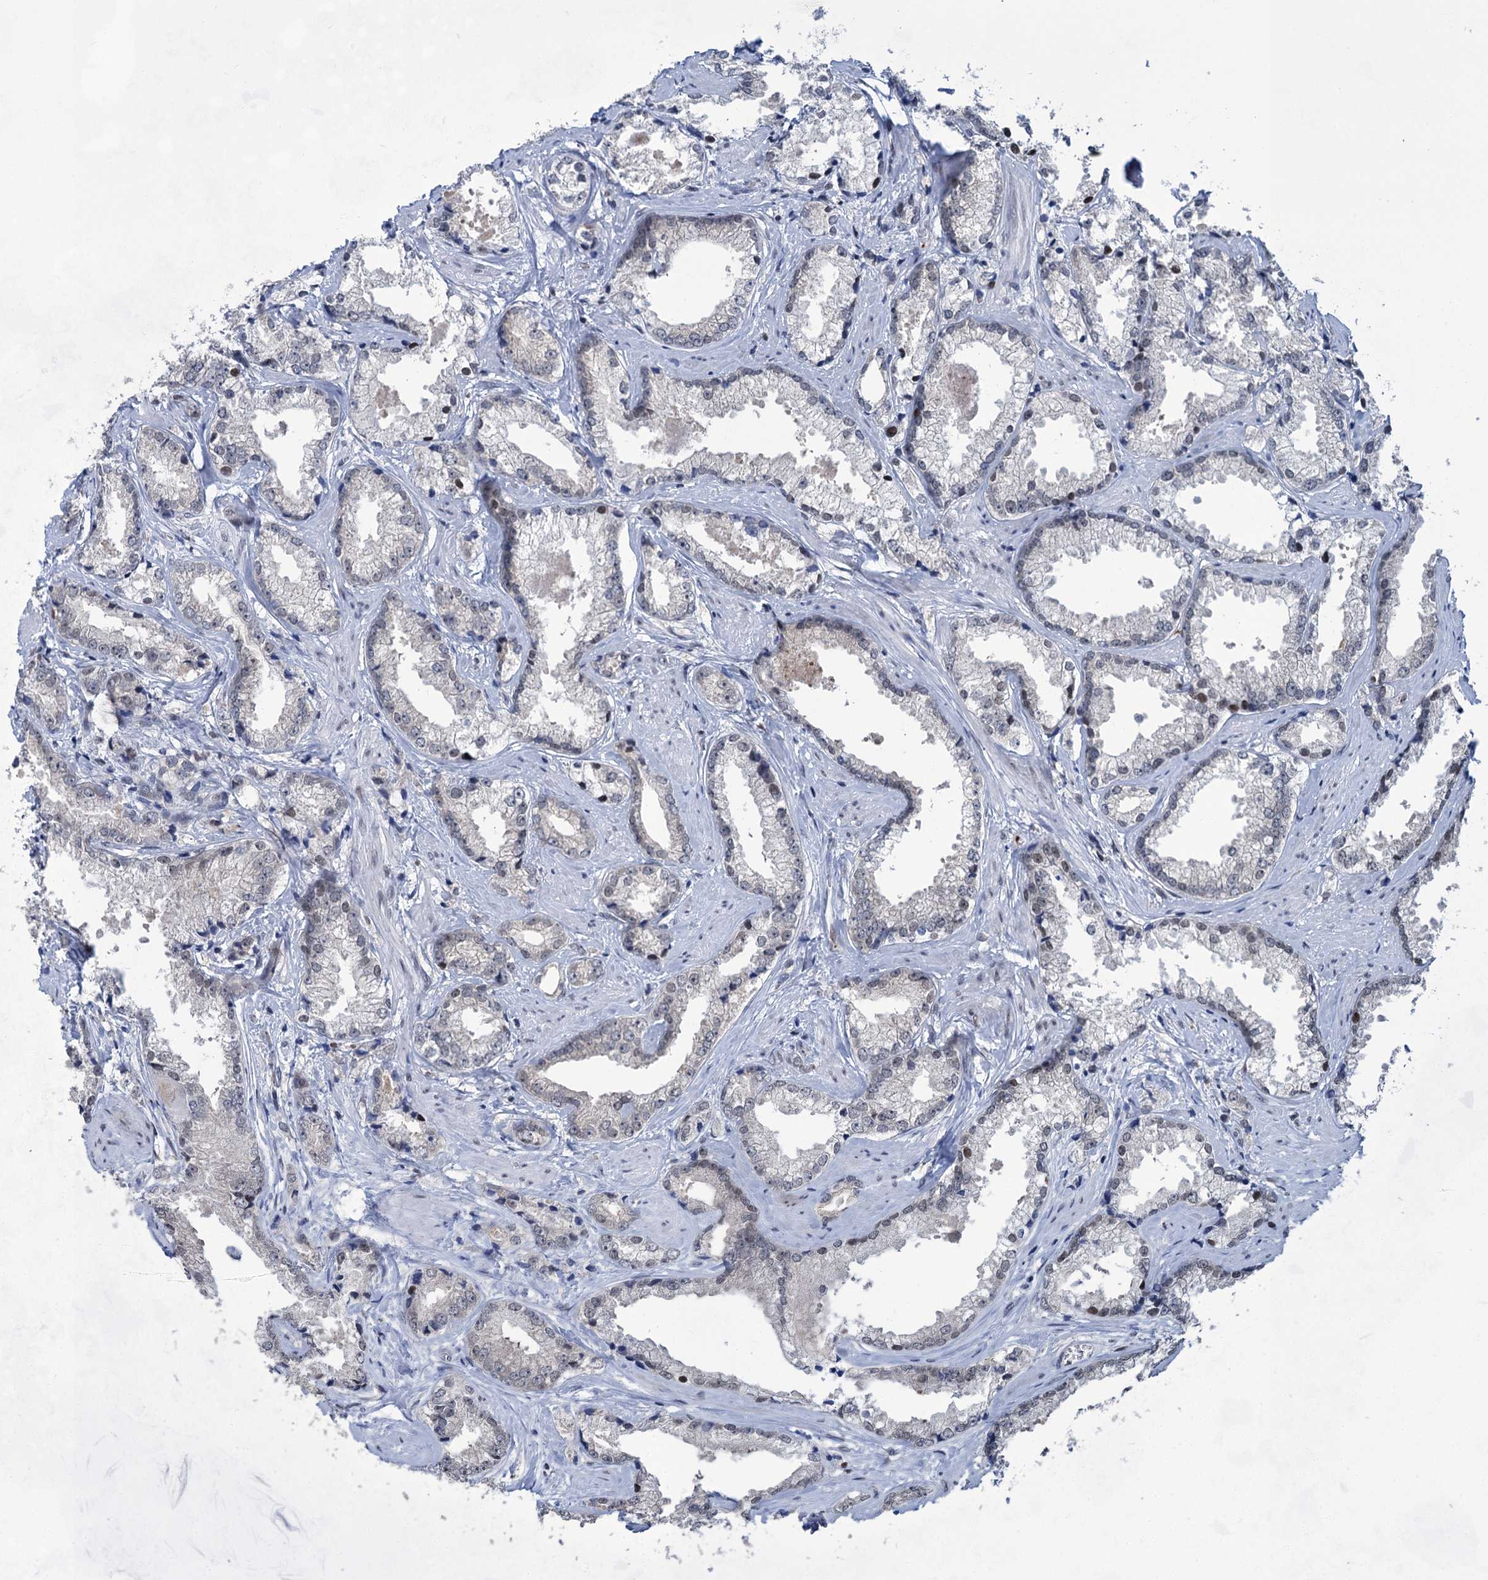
{"staining": {"intensity": "negative", "quantity": "none", "location": "none"}, "tissue": "prostate cancer", "cell_type": "Tumor cells", "image_type": "cancer", "snomed": [{"axis": "morphology", "description": "Adenocarcinoma, High grade"}, {"axis": "topography", "description": "Prostate"}], "caption": "Immunohistochemical staining of human prostate adenocarcinoma (high-grade) demonstrates no significant staining in tumor cells.", "gene": "MON2", "patient": {"sex": "male", "age": 66}}